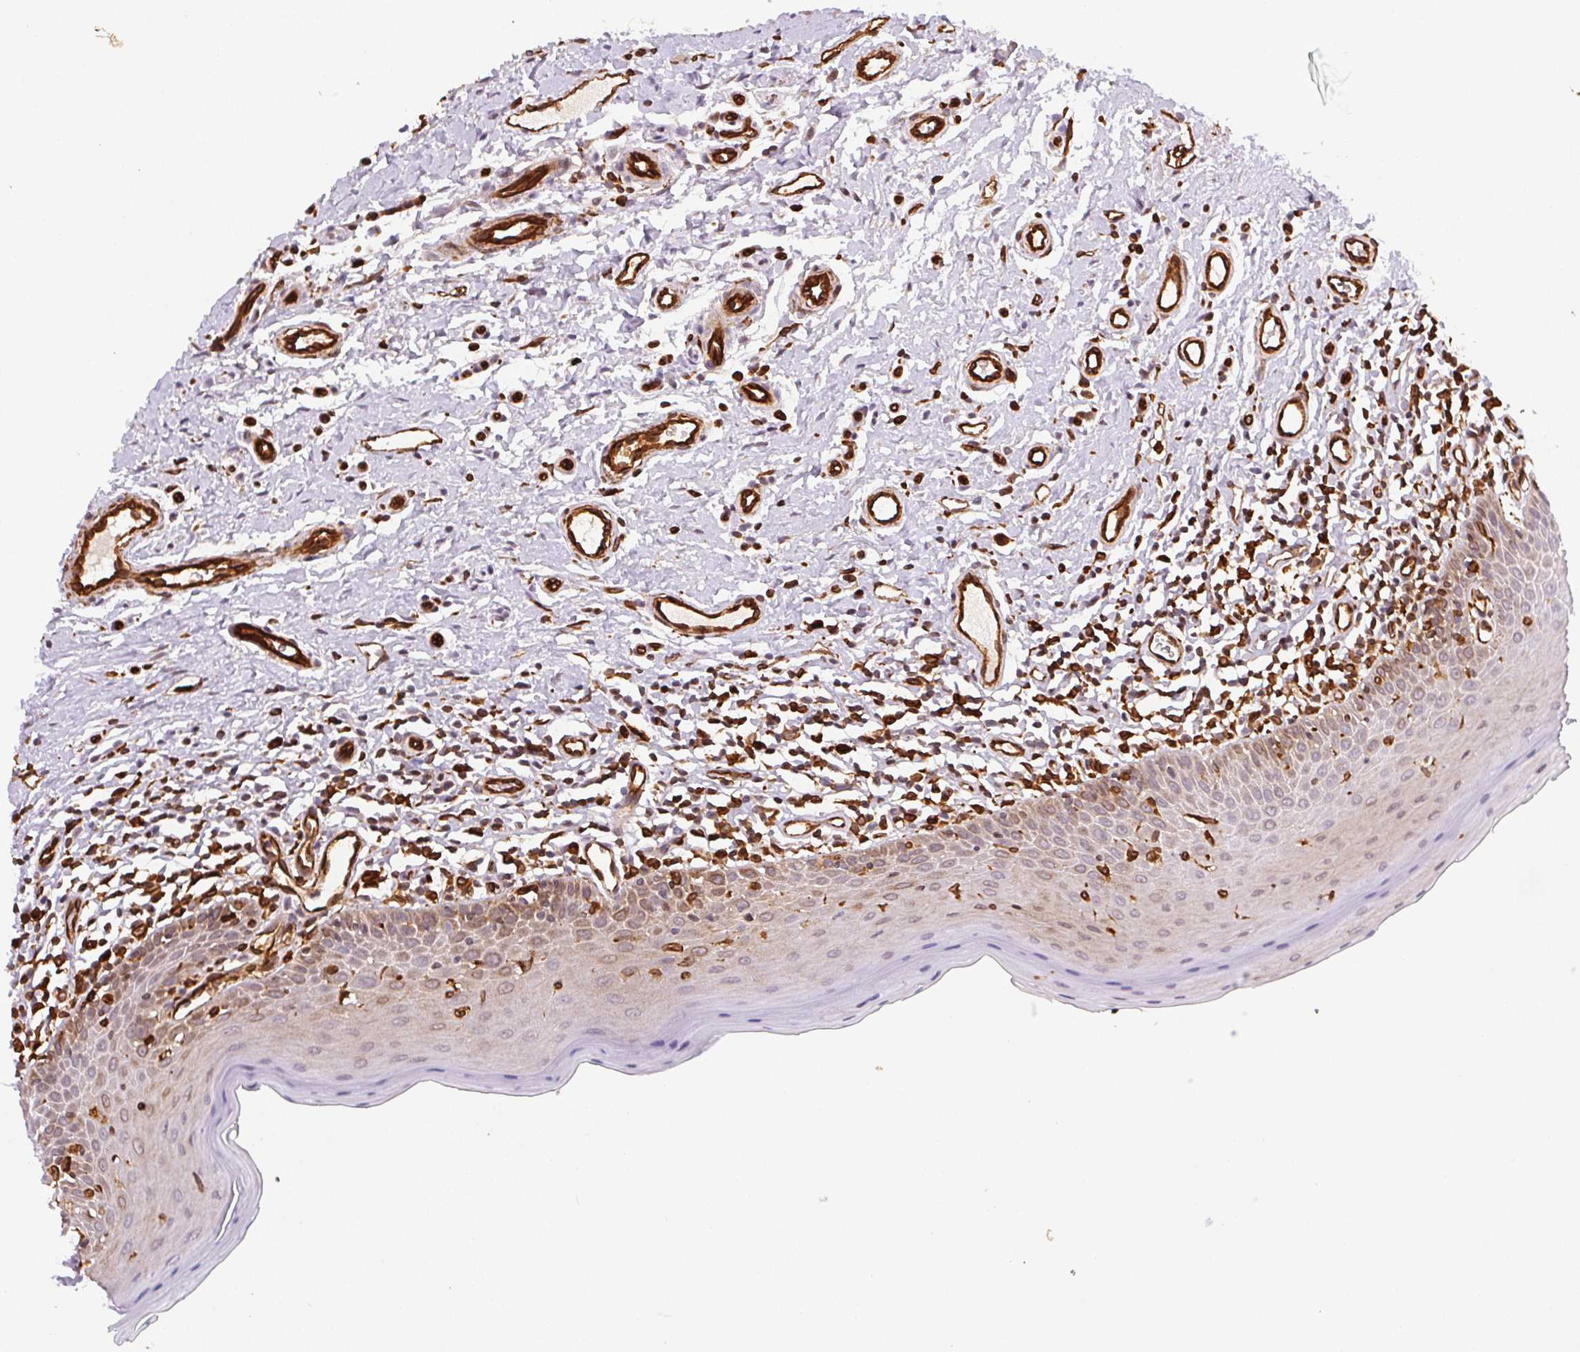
{"staining": {"intensity": "moderate", "quantity": "25%-75%", "location": "cytoplasmic/membranous"}, "tissue": "oral mucosa", "cell_type": "Squamous epithelial cells", "image_type": "normal", "snomed": [{"axis": "morphology", "description": "Normal tissue, NOS"}, {"axis": "topography", "description": "Oral tissue"}, {"axis": "topography", "description": "Tounge, NOS"}], "caption": "Immunohistochemistry (IHC) of normal human oral mucosa reveals medium levels of moderate cytoplasmic/membranous expression in approximately 25%-75% of squamous epithelial cells.", "gene": "RNASET2", "patient": {"sex": "female", "age": 58}}